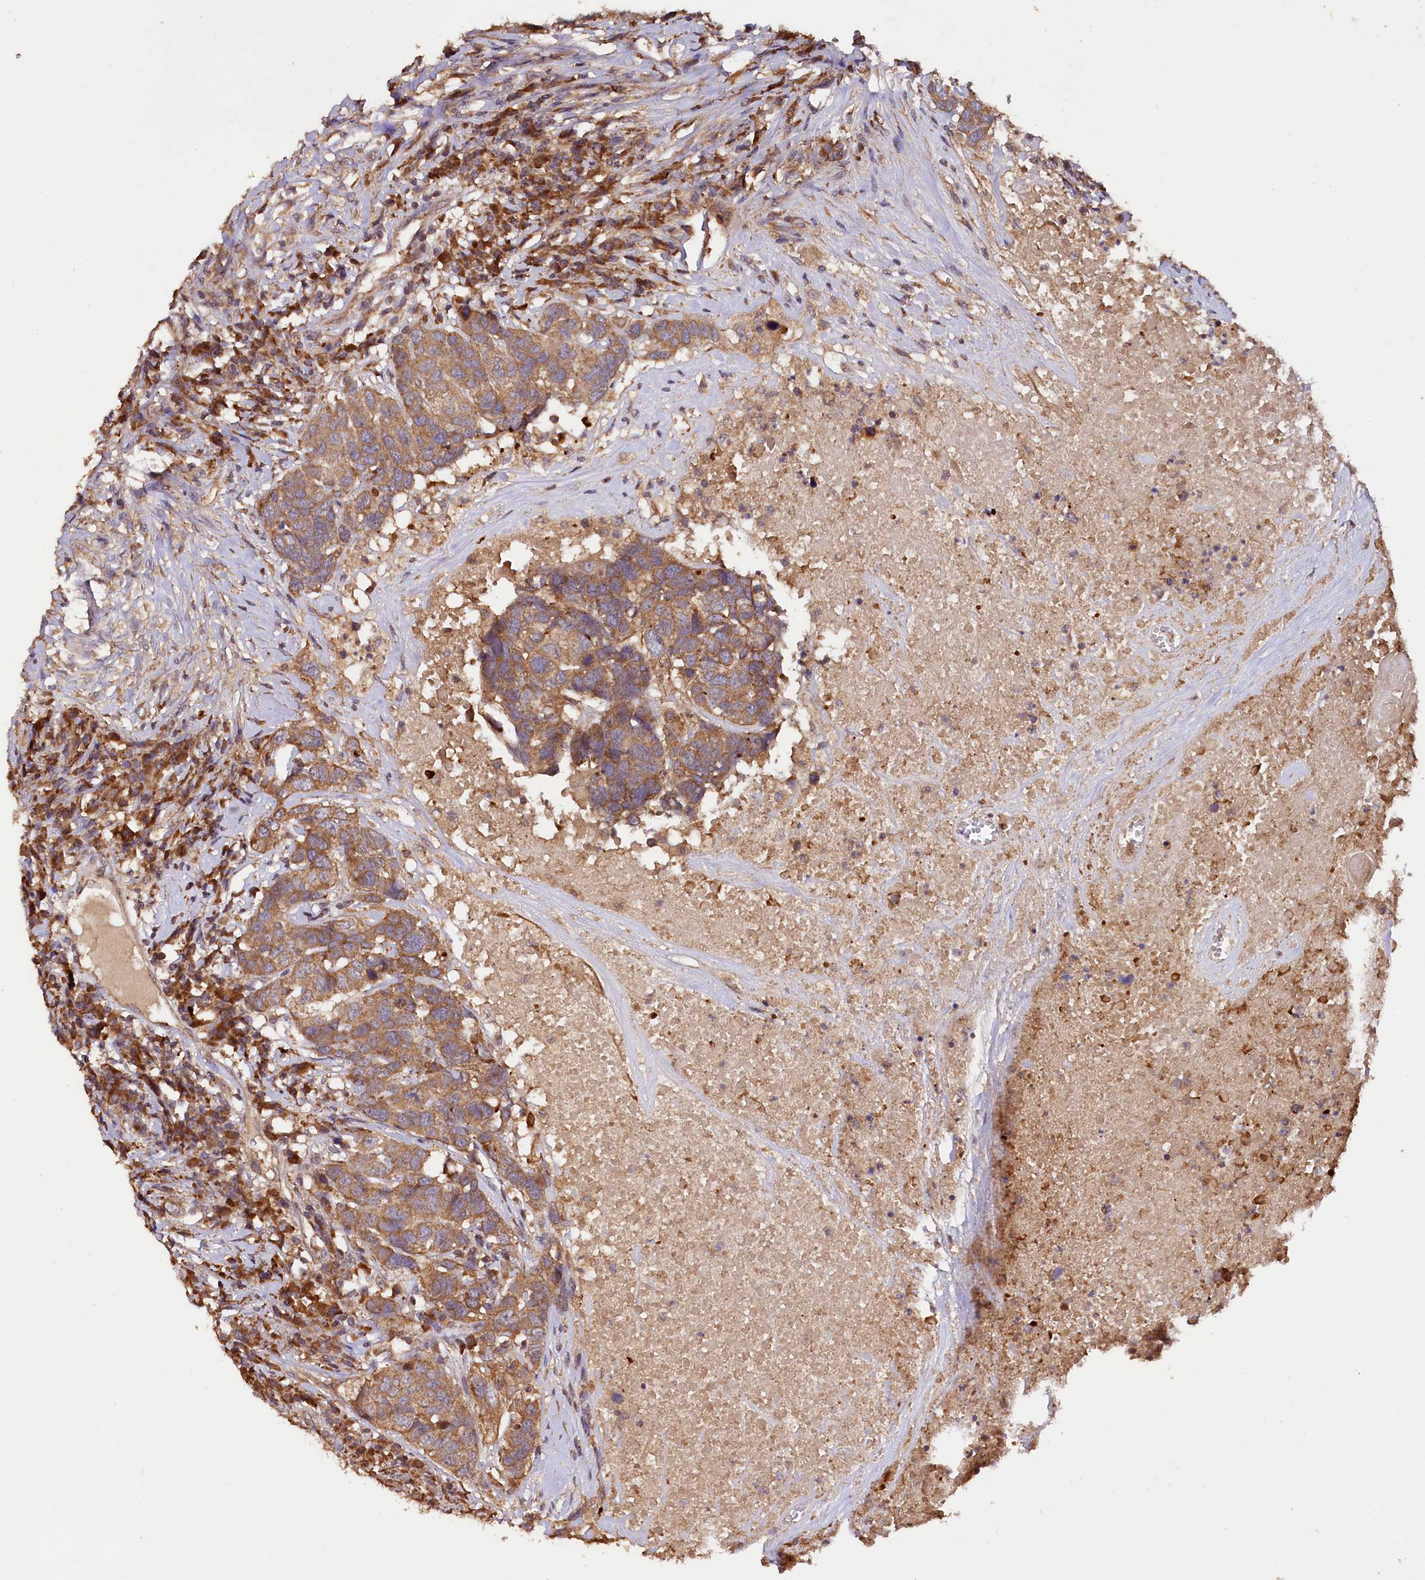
{"staining": {"intensity": "moderate", "quantity": ">75%", "location": "cytoplasmic/membranous"}, "tissue": "head and neck cancer", "cell_type": "Tumor cells", "image_type": "cancer", "snomed": [{"axis": "morphology", "description": "Squamous cell carcinoma, NOS"}, {"axis": "topography", "description": "Head-Neck"}], "caption": "About >75% of tumor cells in squamous cell carcinoma (head and neck) display moderate cytoplasmic/membranous protein staining as visualized by brown immunohistochemical staining.", "gene": "RASSF1", "patient": {"sex": "male", "age": 66}}